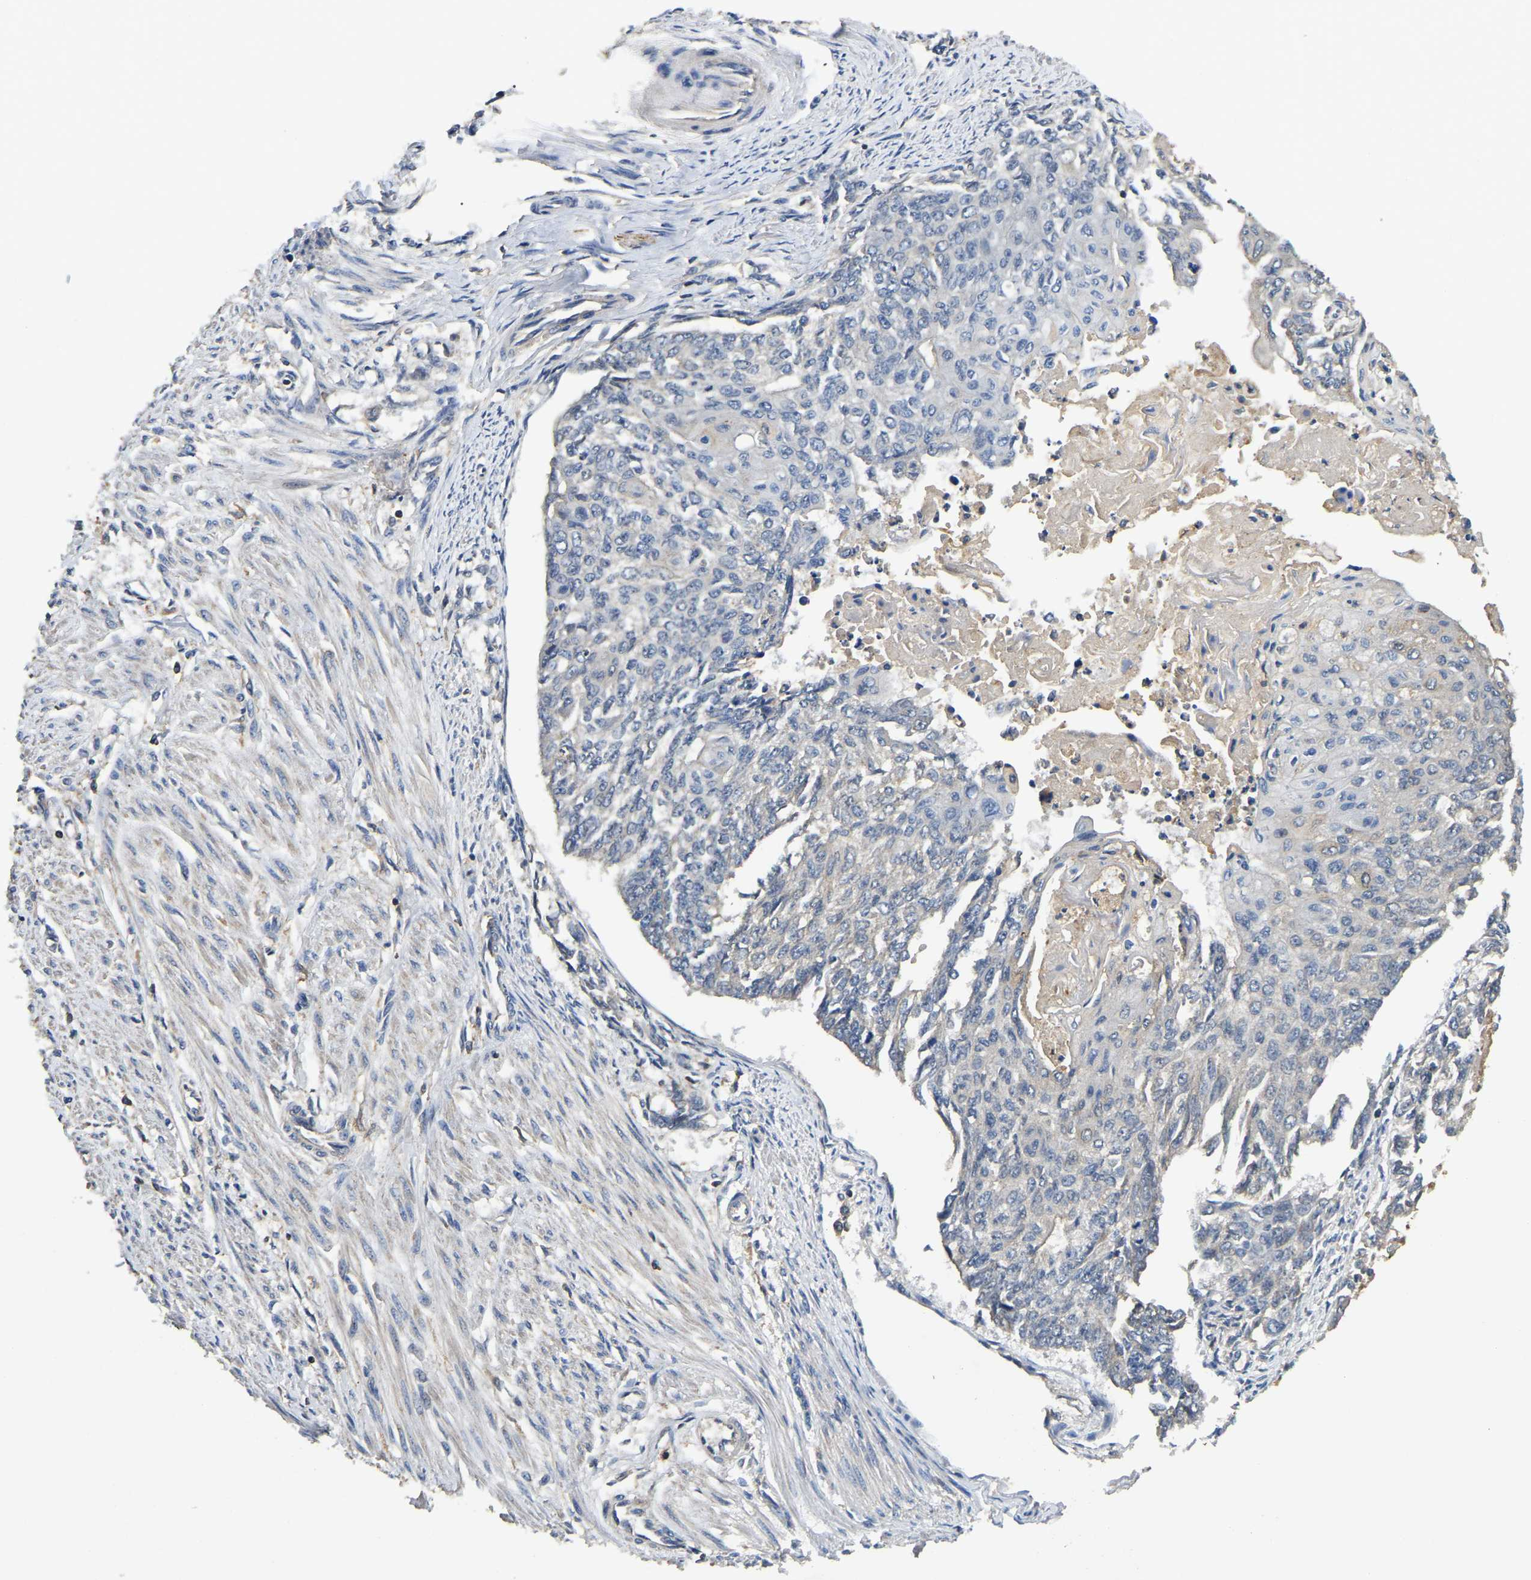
{"staining": {"intensity": "negative", "quantity": "none", "location": "none"}, "tissue": "endometrial cancer", "cell_type": "Tumor cells", "image_type": "cancer", "snomed": [{"axis": "morphology", "description": "Adenocarcinoma, NOS"}, {"axis": "topography", "description": "Endometrium"}], "caption": "Immunohistochemistry (IHC) image of endometrial cancer (adenocarcinoma) stained for a protein (brown), which reveals no positivity in tumor cells. Nuclei are stained in blue.", "gene": "SMPD2", "patient": {"sex": "female", "age": 32}}